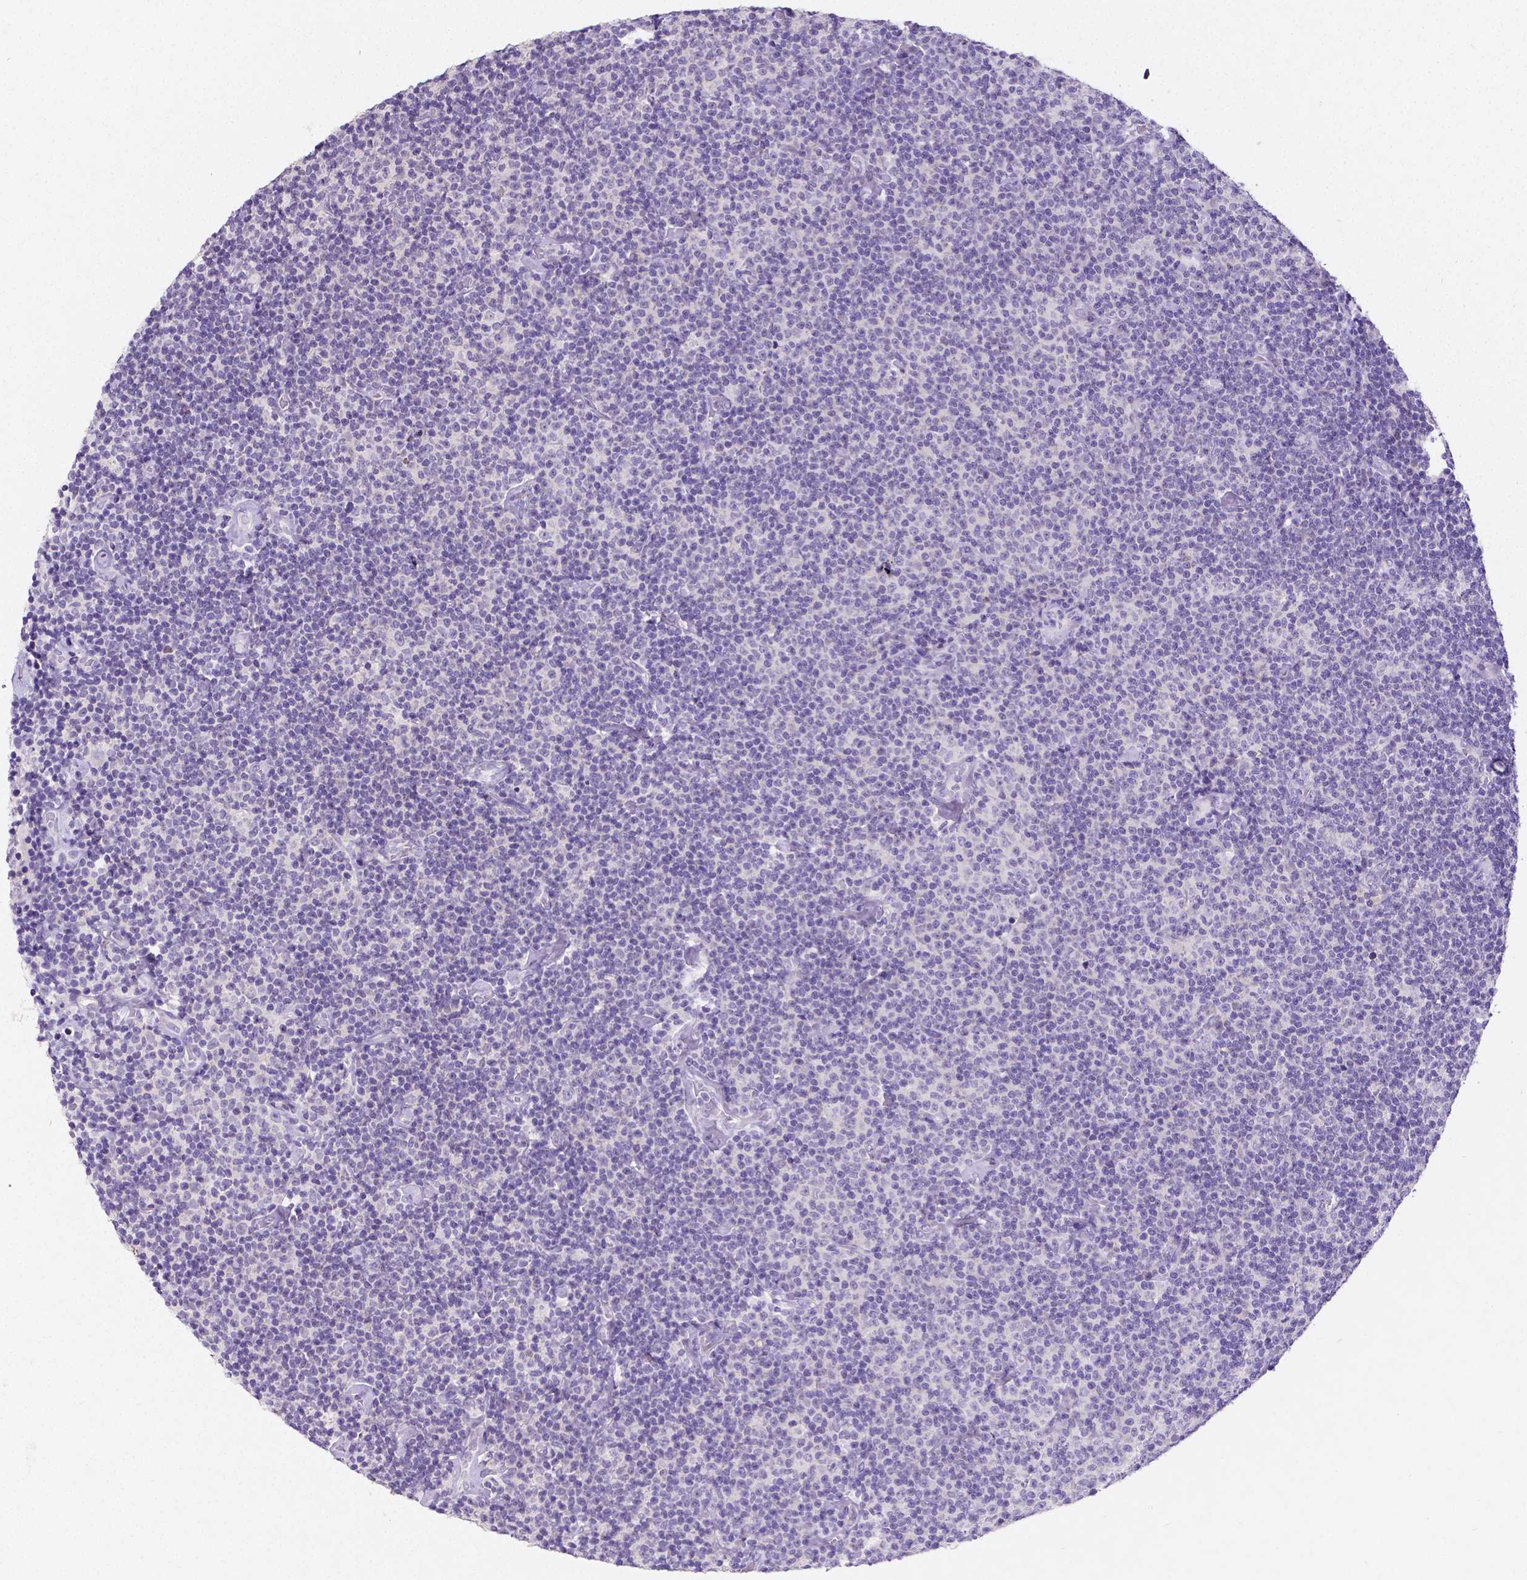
{"staining": {"intensity": "negative", "quantity": "none", "location": "none"}, "tissue": "lymphoma", "cell_type": "Tumor cells", "image_type": "cancer", "snomed": [{"axis": "morphology", "description": "Malignant lymphoma, non-Hodgkin's type, Low grade"}, {"axis": "topography", "description": "Lymph node"}], "caption": "Tumor cells are negative for brown protein staining in lymphoma. The staining was performed using DAB to visualize the protein expression in brown, while the nuclei were stained in blue with hematoxylin (Magnification: 20x).", "gene": "SATB2", "patient": {"sex": "male", "age": 81}}